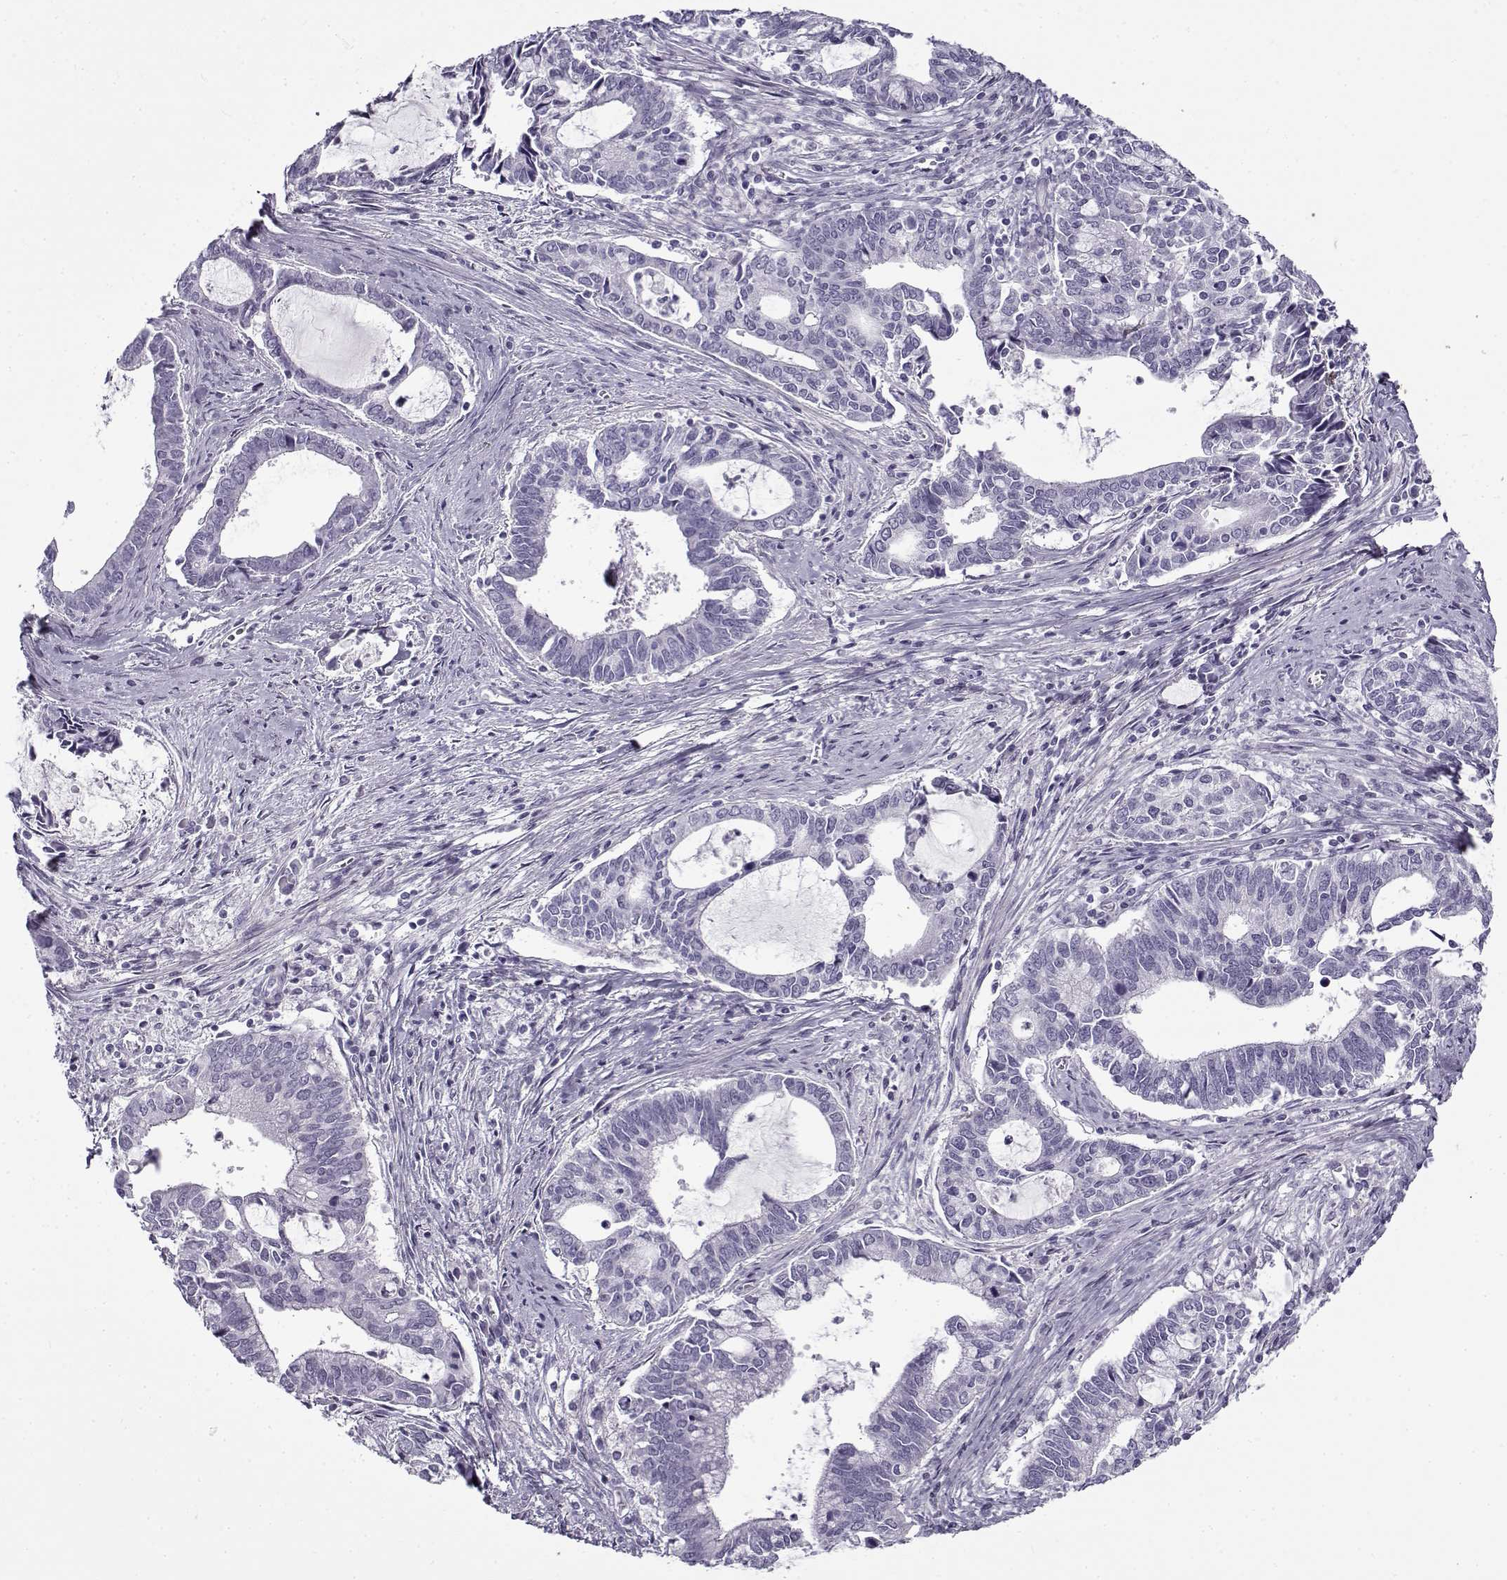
{"staining": {"intensity": "negative", "quantity": "none", "location": "none"}, "tissue": "cervical cancer", "cell_type": "Tumor cells", "image_type": "cancer", "snomed": [{"axis": "morphology", "description": "Adenocarcinoma, NOS"}, {"axis": "topography", "description": "Cervix"}], "caption": "Tumor cells are negative for brown protein staining in cervical cancer (adenocarcinoma). (Brightfield microscopy of DAB immunohistochemistry at high magnification).", "gene": "GTSF1L", "patient": {"sex": "female", "age": 42}}